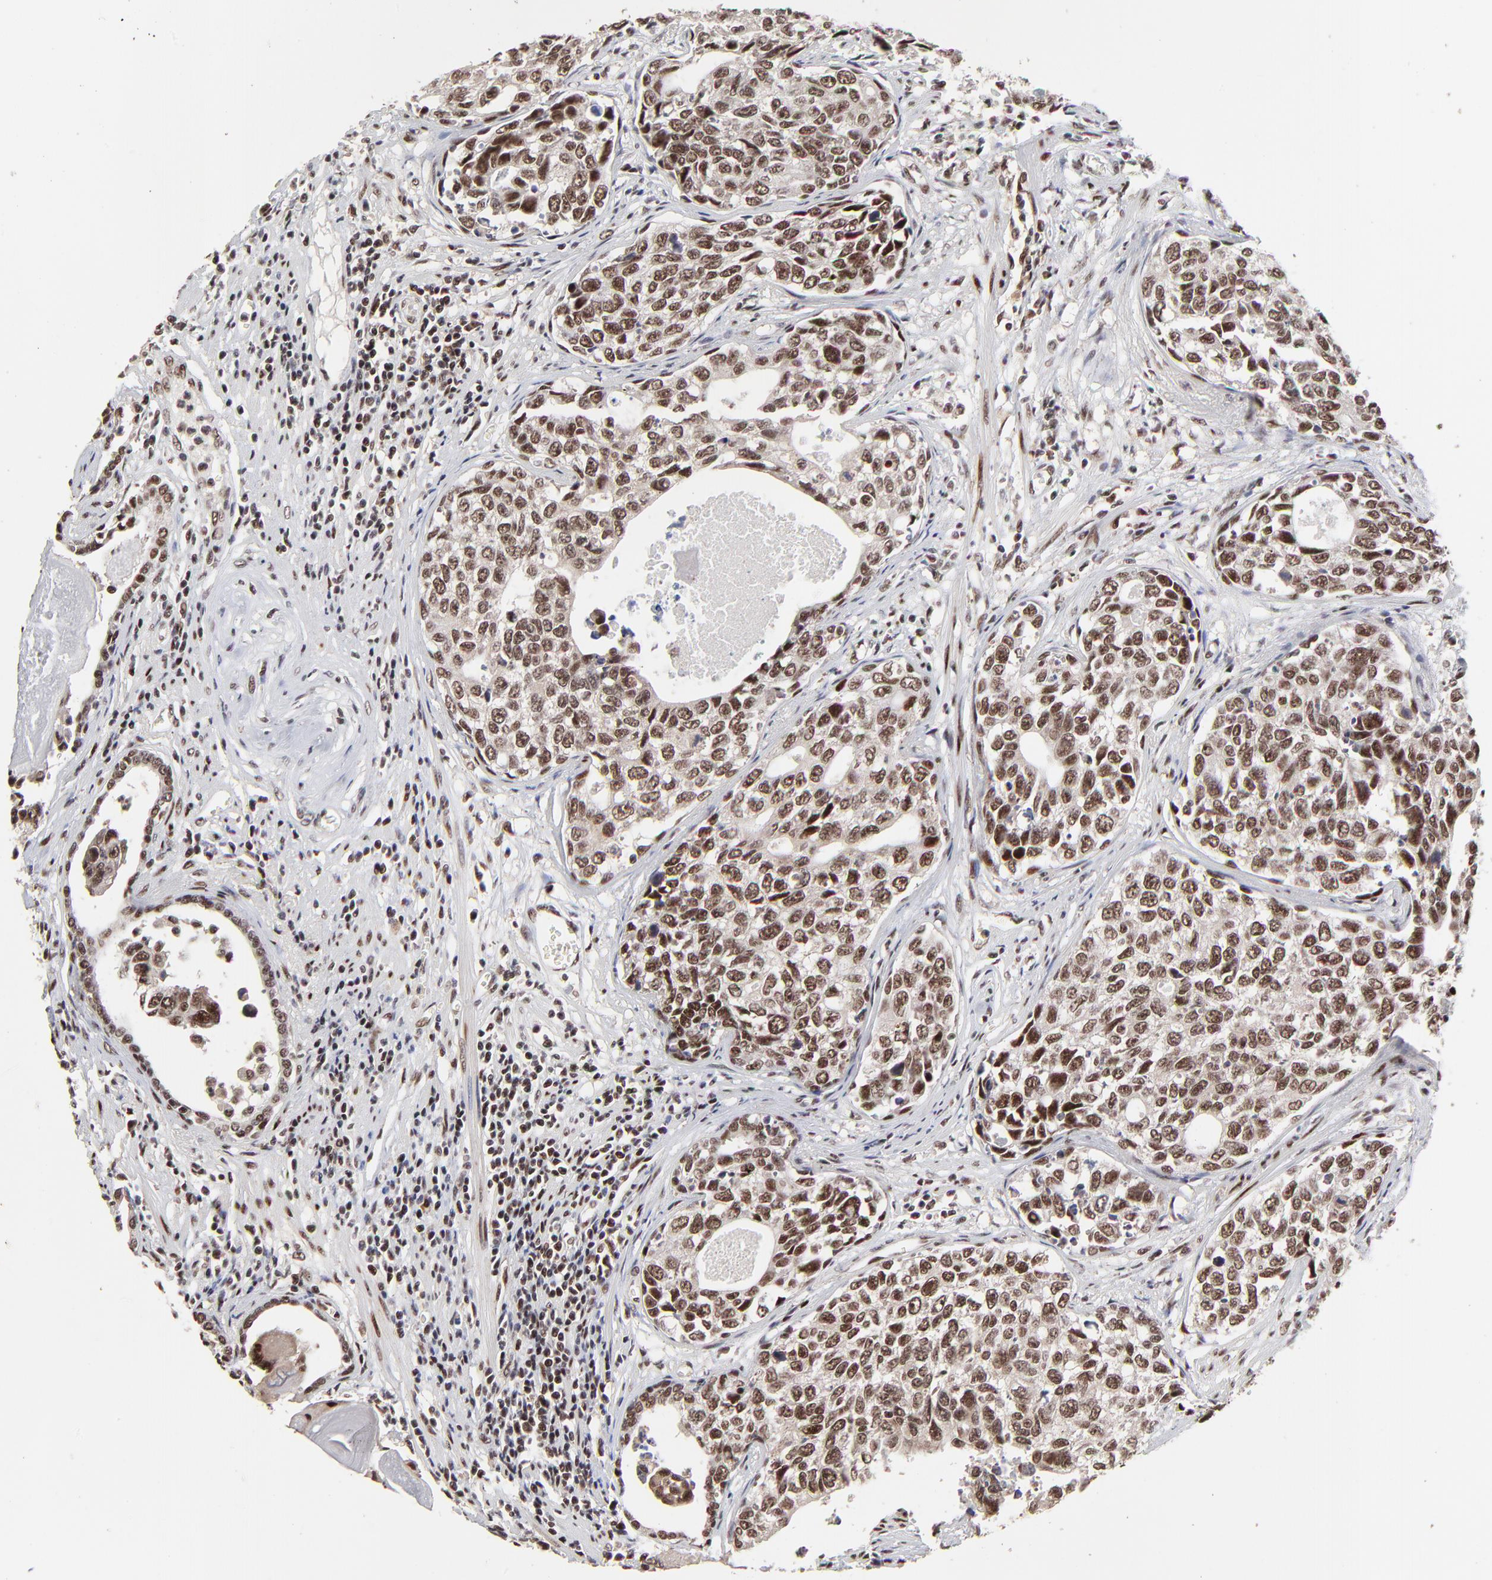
{"staining": {"intensity": "moderate", "quantity": ">75%", "location": "nuclear"}, "tissue": "urothelial cancer", "cell_type": "Tumor cells", "image_type": "cancer", "snomed": [{"axis": "morphology", "description": "Urothelial carcinoma, High grade"}, {"axis": "topography", "description": "Urinary bladder"}], "caption": "Human urothelial cancer stained with a protein marker displays moderate staining in tumor cells.", "gene": "RBM22", "patient": {"sex": "male", "age": 81}}